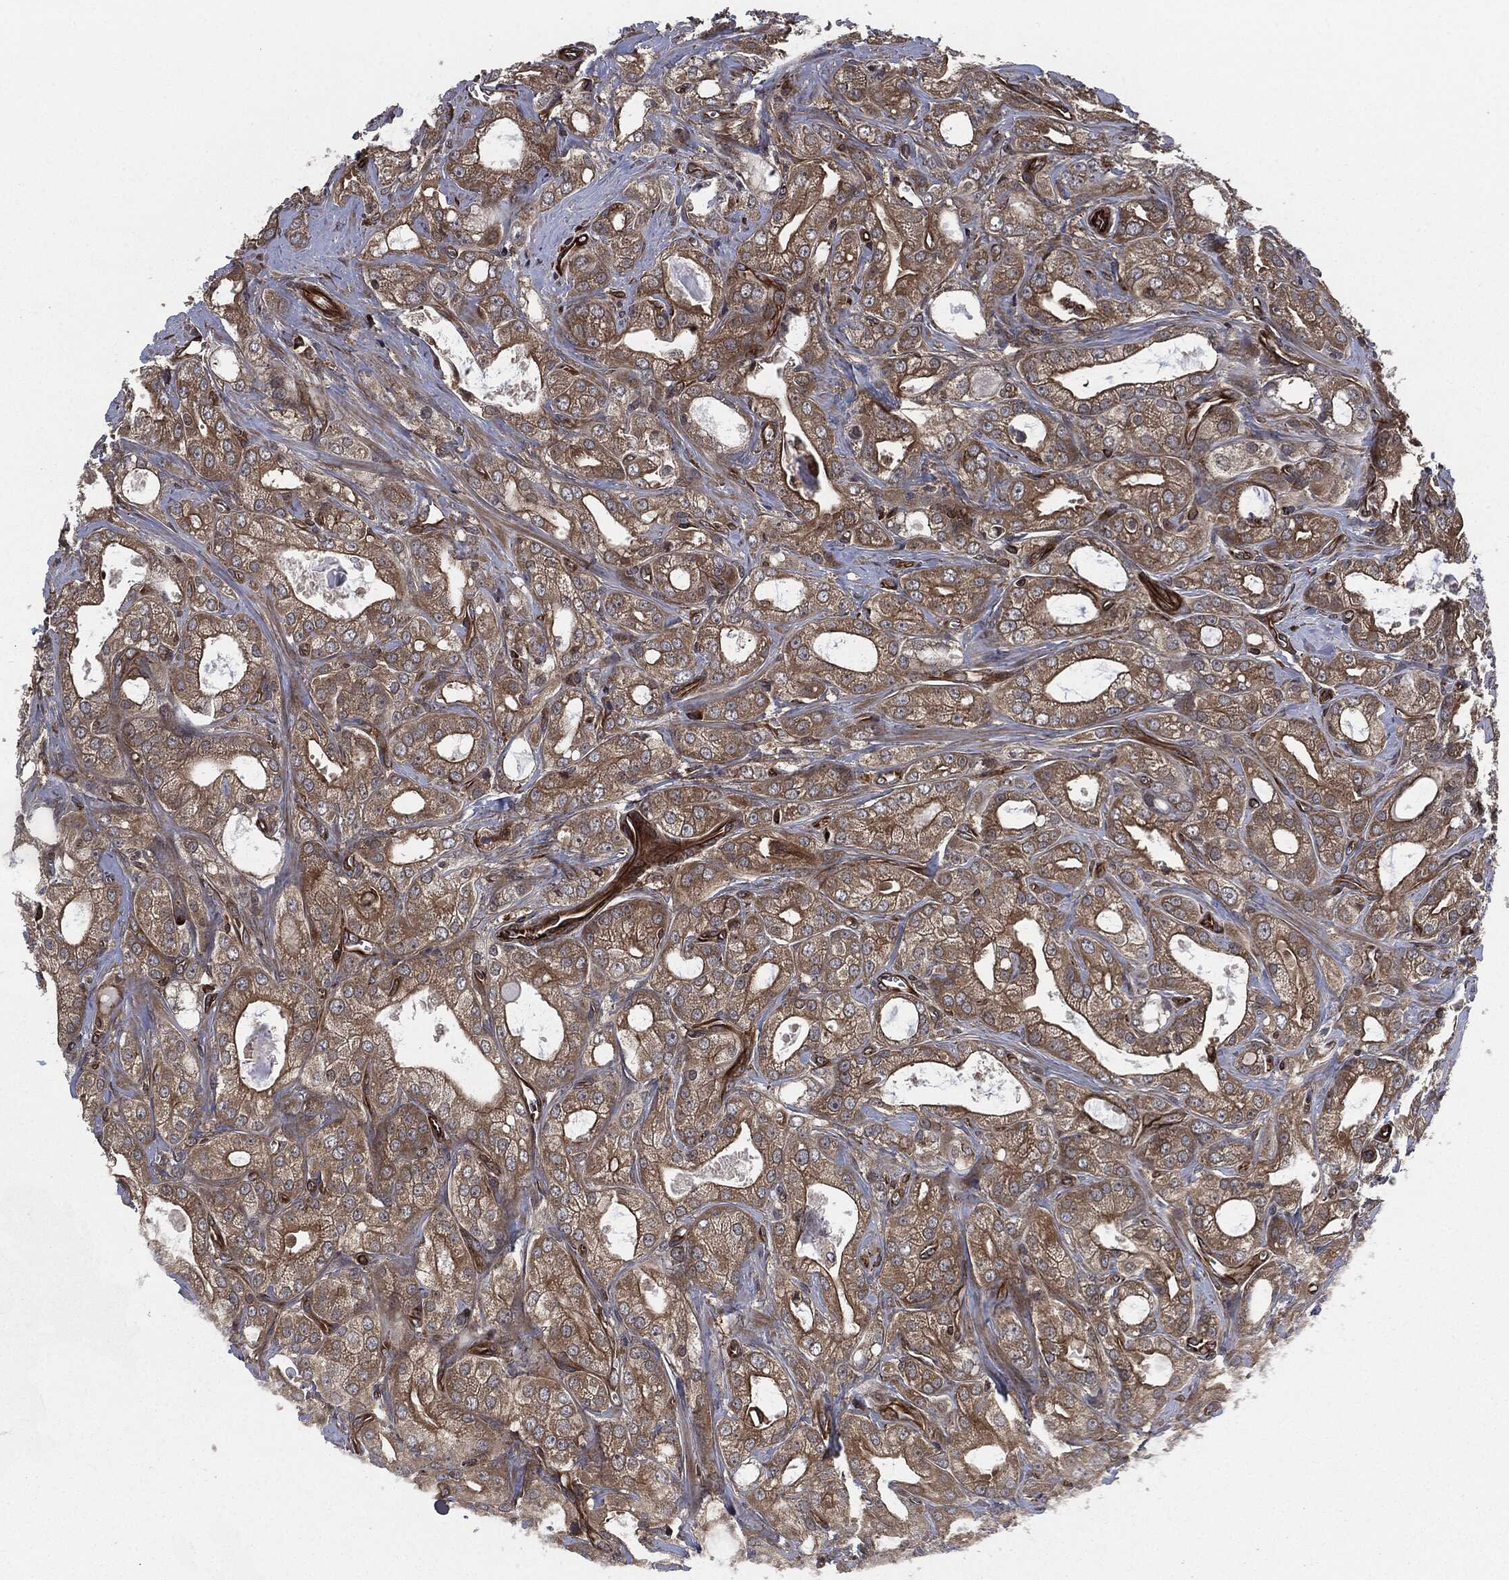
{"staining": {"intensity": "moderate", "quantity": "25%-75%", "location": "cytoplasmic/membranous"}, "tissue": "prostate cancer", "cell_type": "Tumor cells", "image_type": "cancer", "snomed": [{"axis": "morphology", "description": "Adenocarcinoma, NOS"}, {"axis": "morphology", "description": "Adenocarcinoma, High grade"}, {"axis": "topography", "description": "Prostate"}], "caption": "Prostate cancer (adenocarcinoma) tissue reveals moderate cytoplasmic/membranous positivity in approximately 25%-75% of tumor cells, visualized by immunohistochemistry. (DAB (3,3'-diaminobenzidine) IHC, brown staining for protein, blue staining for nuclei).", "gene": "RAP1GDS1", "patient": {"sex": "male", "age": 70}}